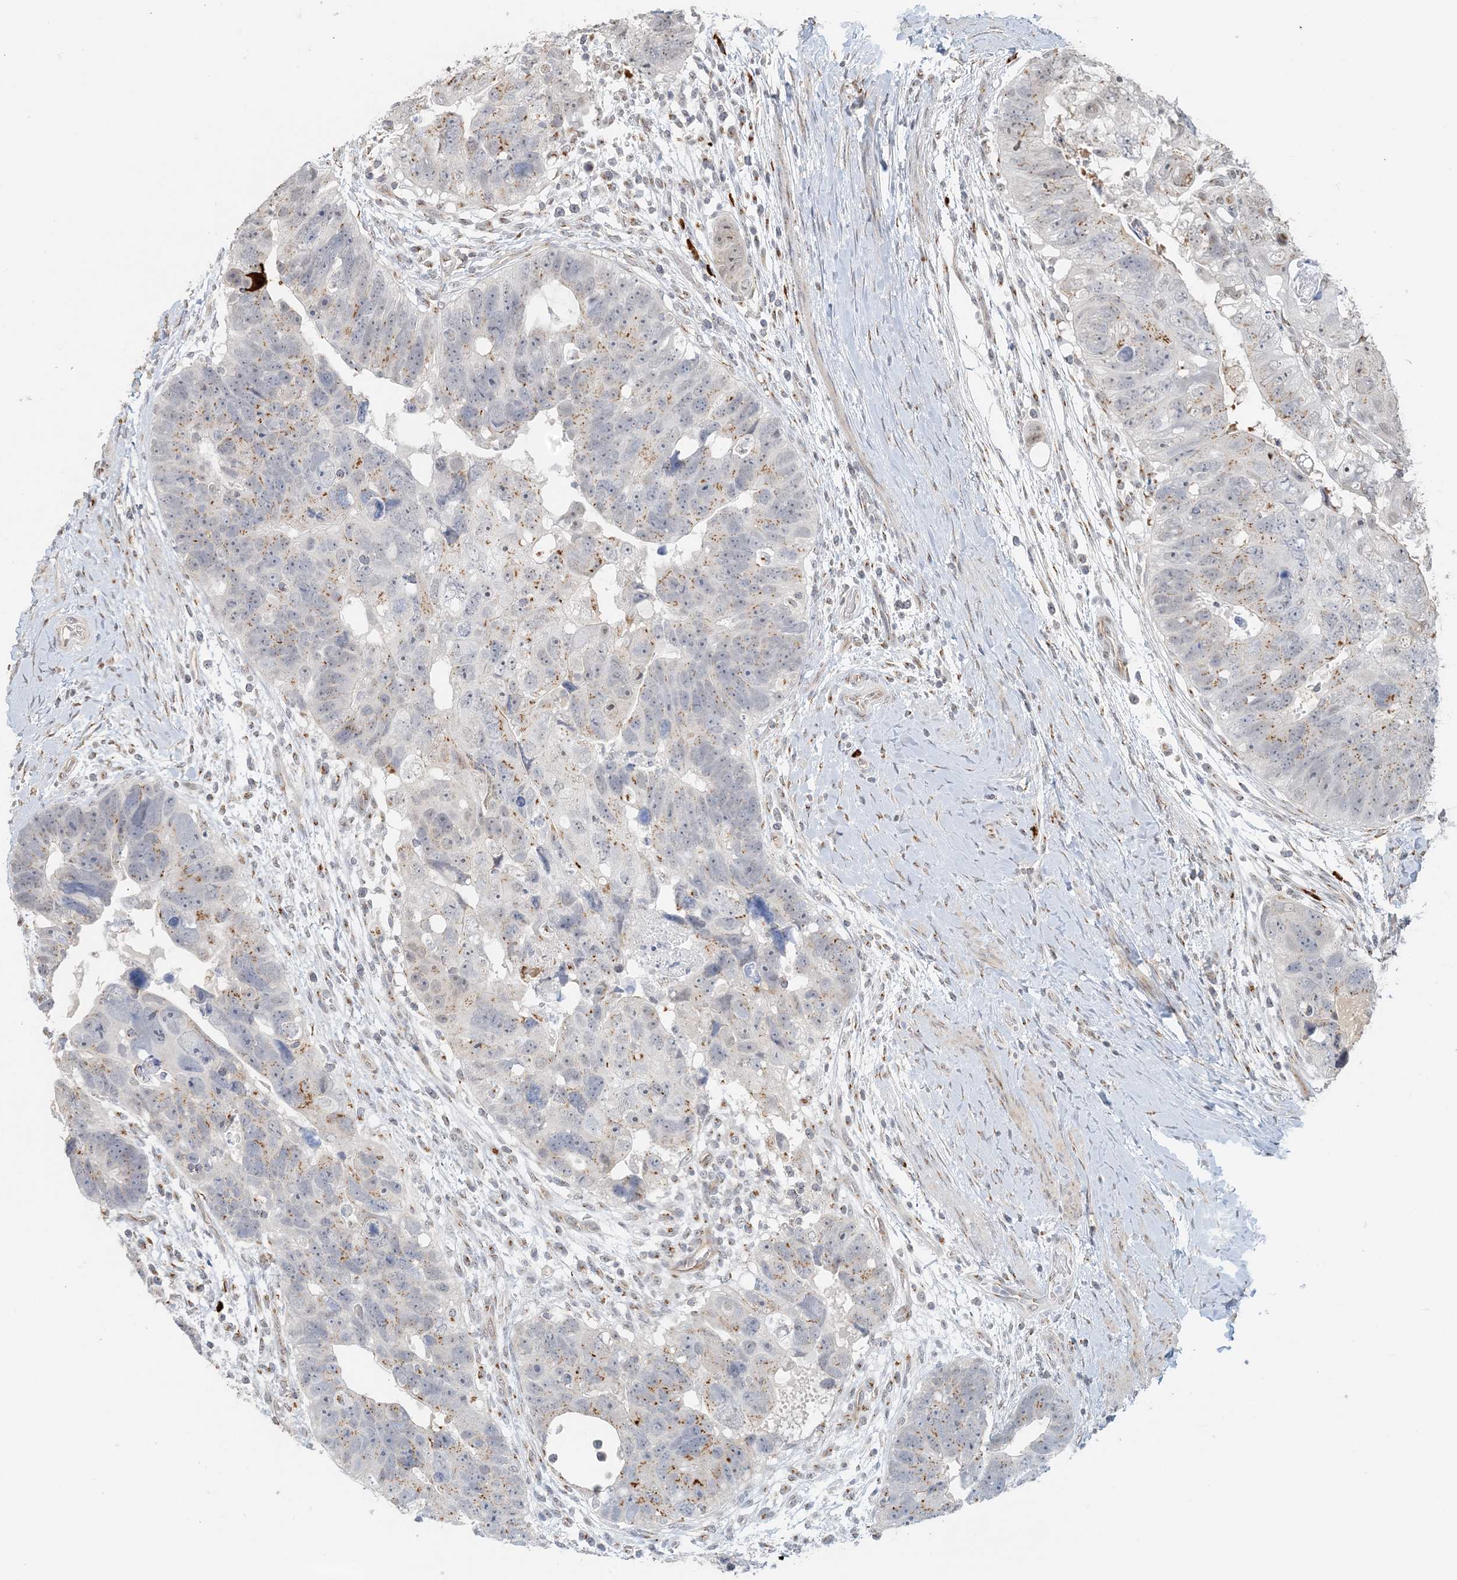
{"staining": {"intensity": "moderate", "quantity": "25%-75%", "location": "cytoplasmic/membranous"}, "tissue": "colorectal cancer", "cell_type": "Tumor cells", "image_type": "cancer", "snomed": [{"axis": "morphology", "description": "Adenocarcinoma, NOS"}, {"axis": "topography", "description": "Rectum"}], "caption": "This is an image of IHC staining of adenocarcinoma (colorectal), which shows moderate expression in the cytoplasmic/membranous of tumor cells.", "gene": "ZCCHC4", "patient": {"sex": "male", "age": 59}}